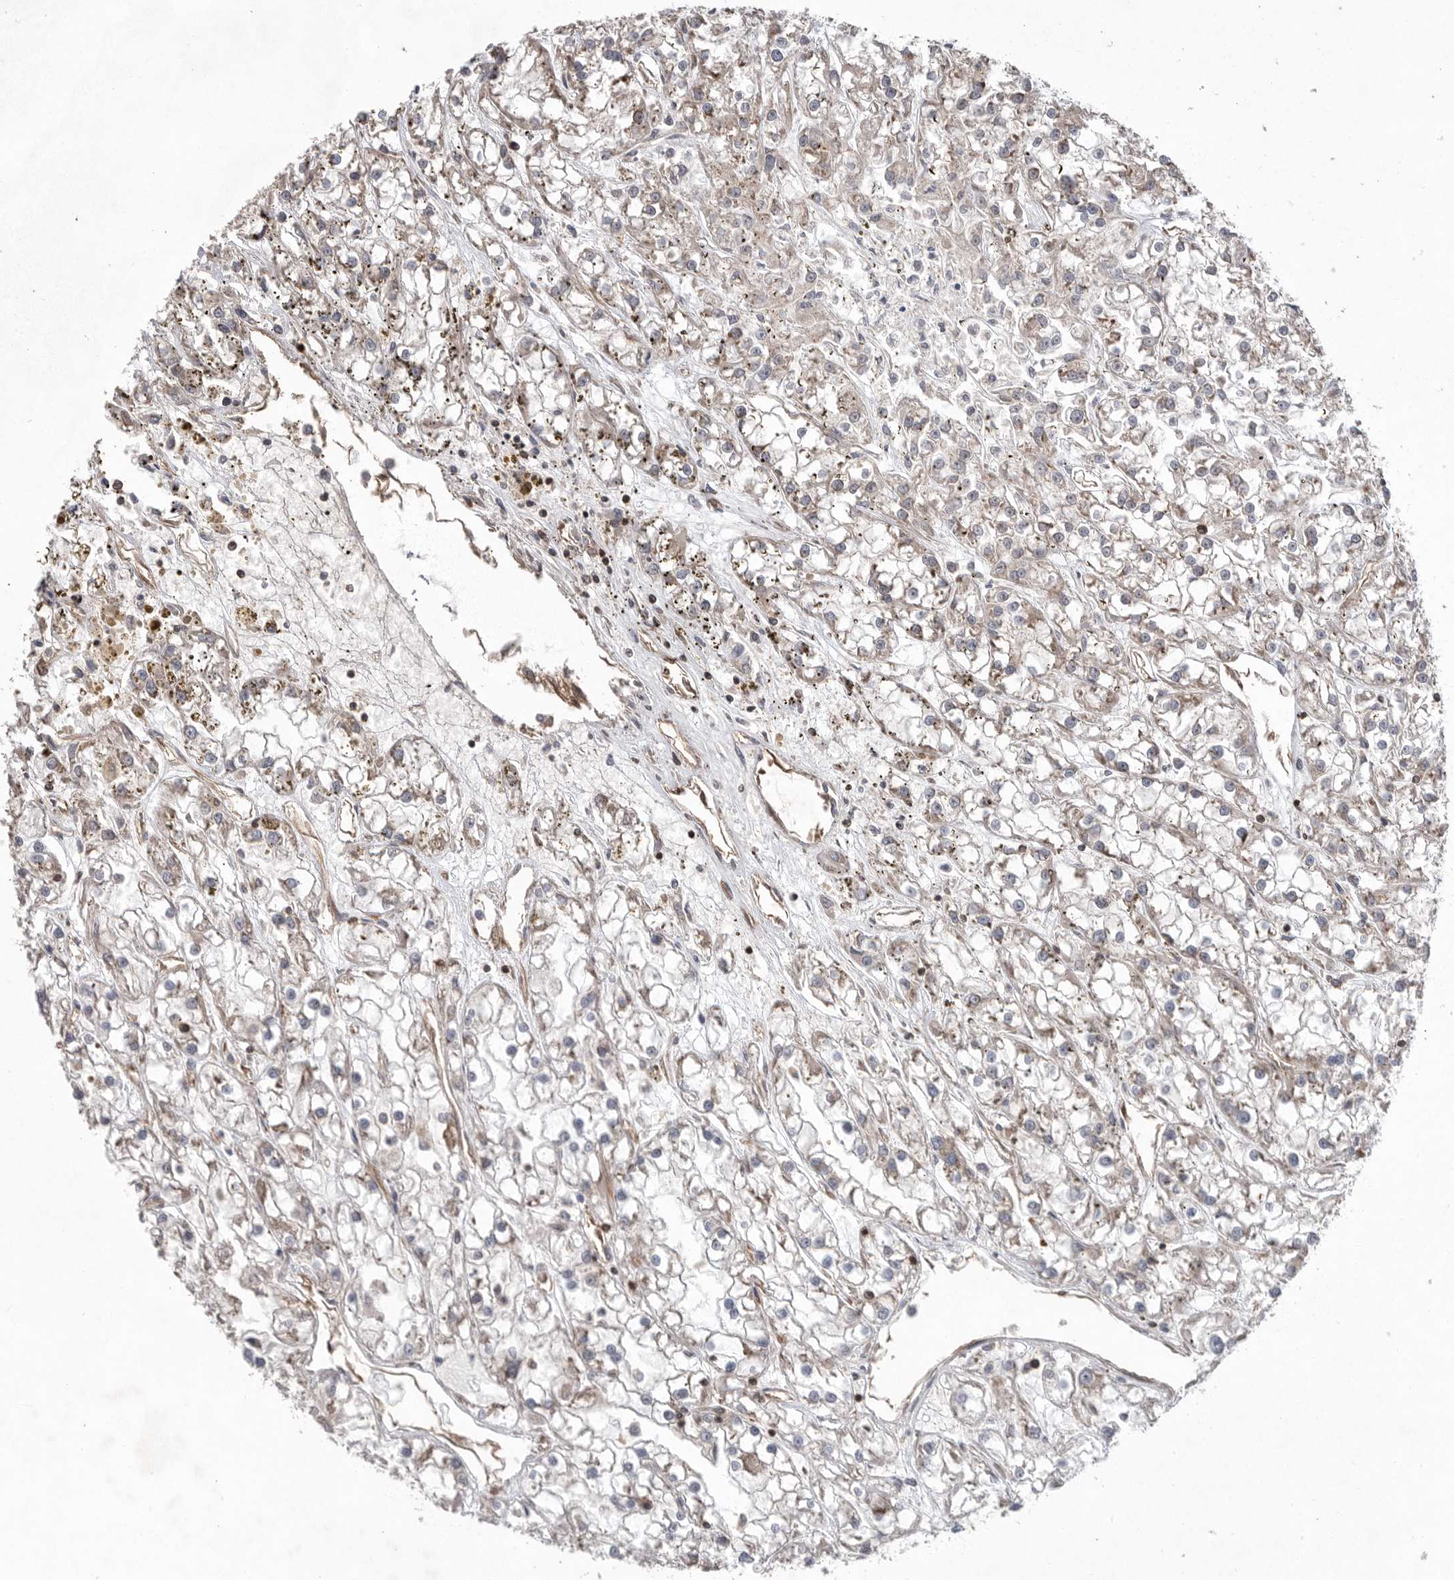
{"staining": {"intensity": "weak", "quantity": "<25%", "location": "cytoplasmic/membranous"}, "tissue": "renal cancer", "cell_type": "Tumor cells", "image_type": "cancer", "snomed": [{"axis": "morphology", "description": "Adenocarcinoma, NOS"}, {"axis": "topography", "description": "Kidney"}], "caption": "Immunohistochemistry (IHC) histopathology image of human renal adenocarcinoma stained for a protein (brown), which reveals no expression in tumor cells. The staining was performed using DAB (3,3'-diaminobenzidine) to visualize the protein expression in brown, while the nuclei were stained in blue with hematoxylin (Magnification: 20x).", "gene": "PRKCH", "patient": {"sex": "female", "age": 52}}